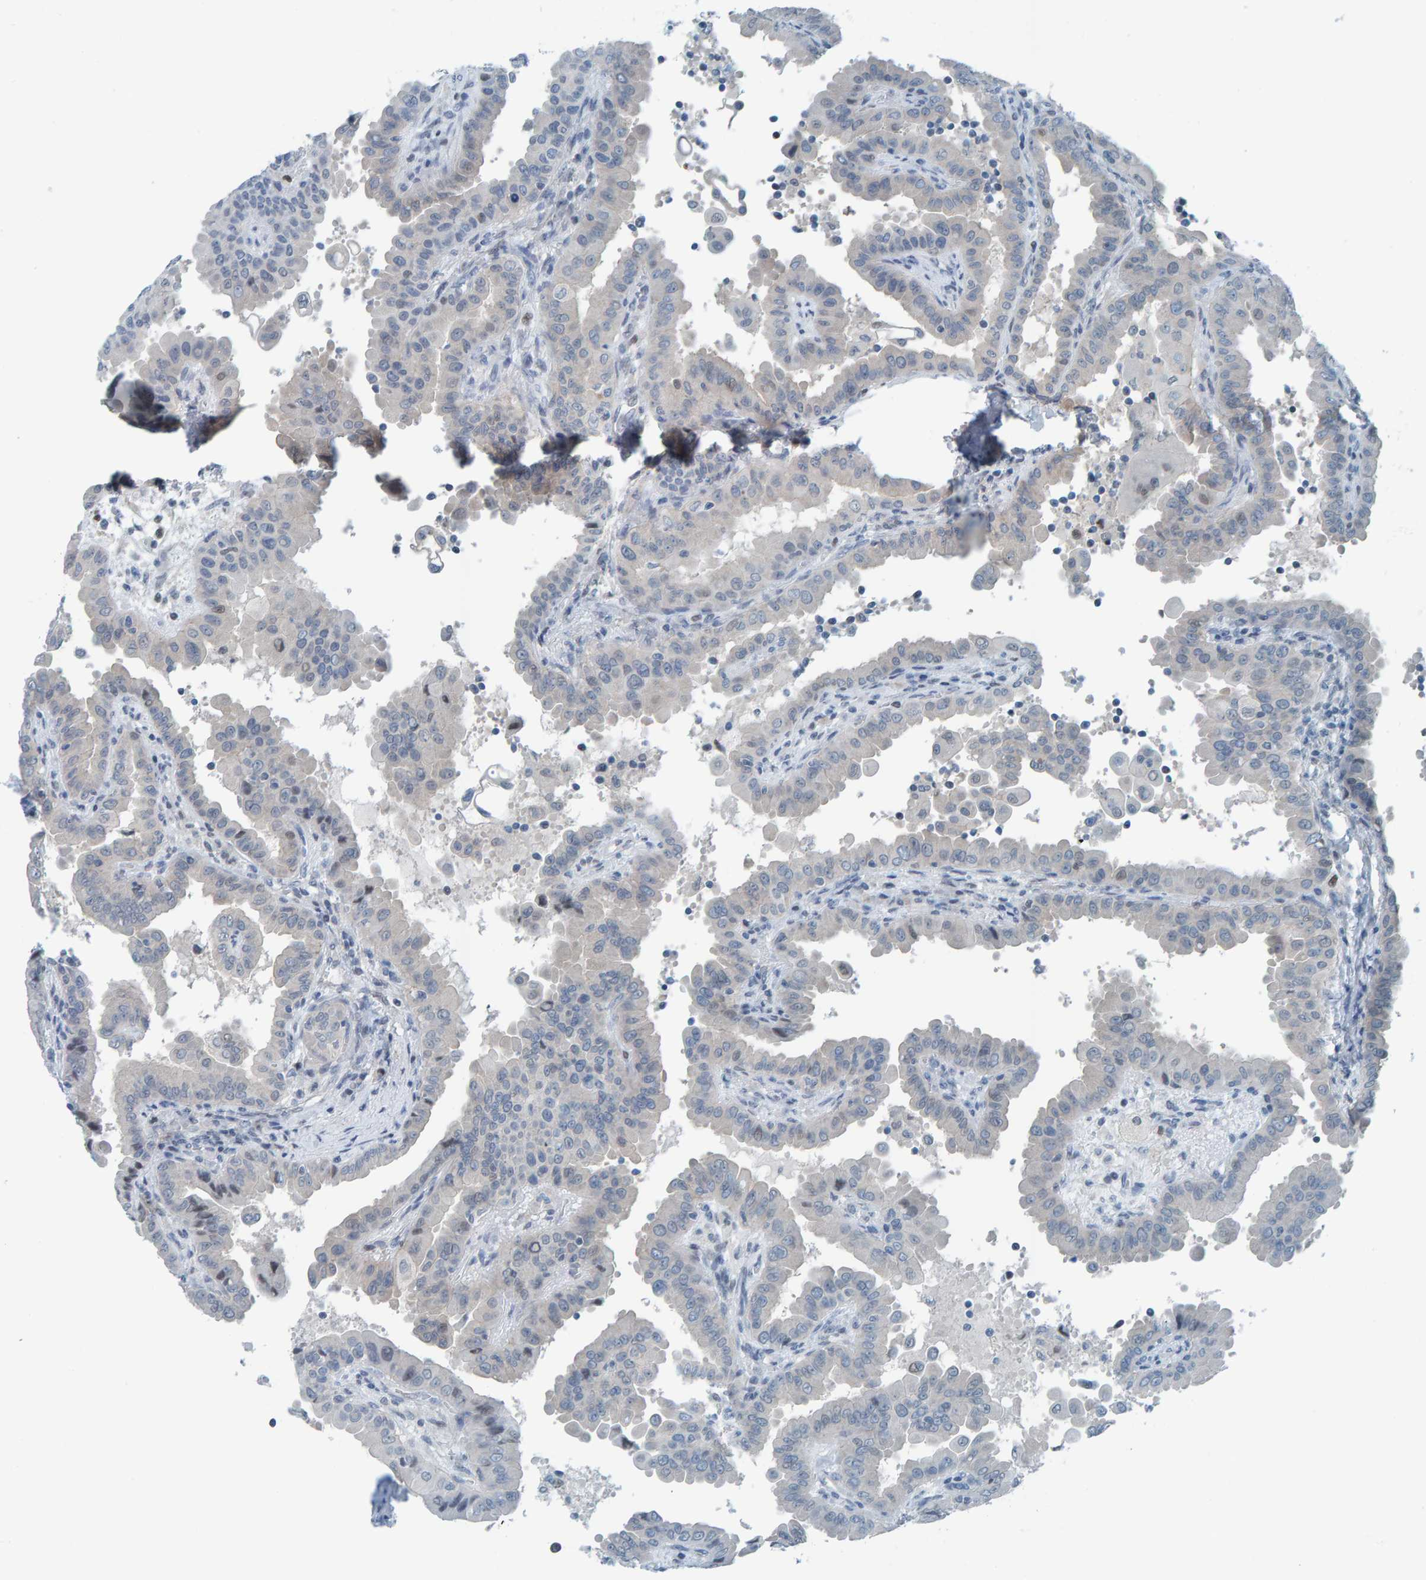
{"staining": {"intensity": "negative", "quantity": "none", "location": "none"}, "tissue": "thyroid cancer", "cell_type": "Tumor cells", "image_type": "cancer", "snomed": [{"axis": "morphology", "description": "Papillary adenocarcinoma, NOS"}, {"axis": "topography", "description": "Thyroid gland"}], "caption": "Immunohistochemistry (IHC) photomicrograph of neoplastic tissue: papillary adenocarcinoma (thyroid) stained with DAB demonstrates no significant protein staining in tumor cells.", "gene": "CNP", "patient": {"sex": "male", "age": 33}}